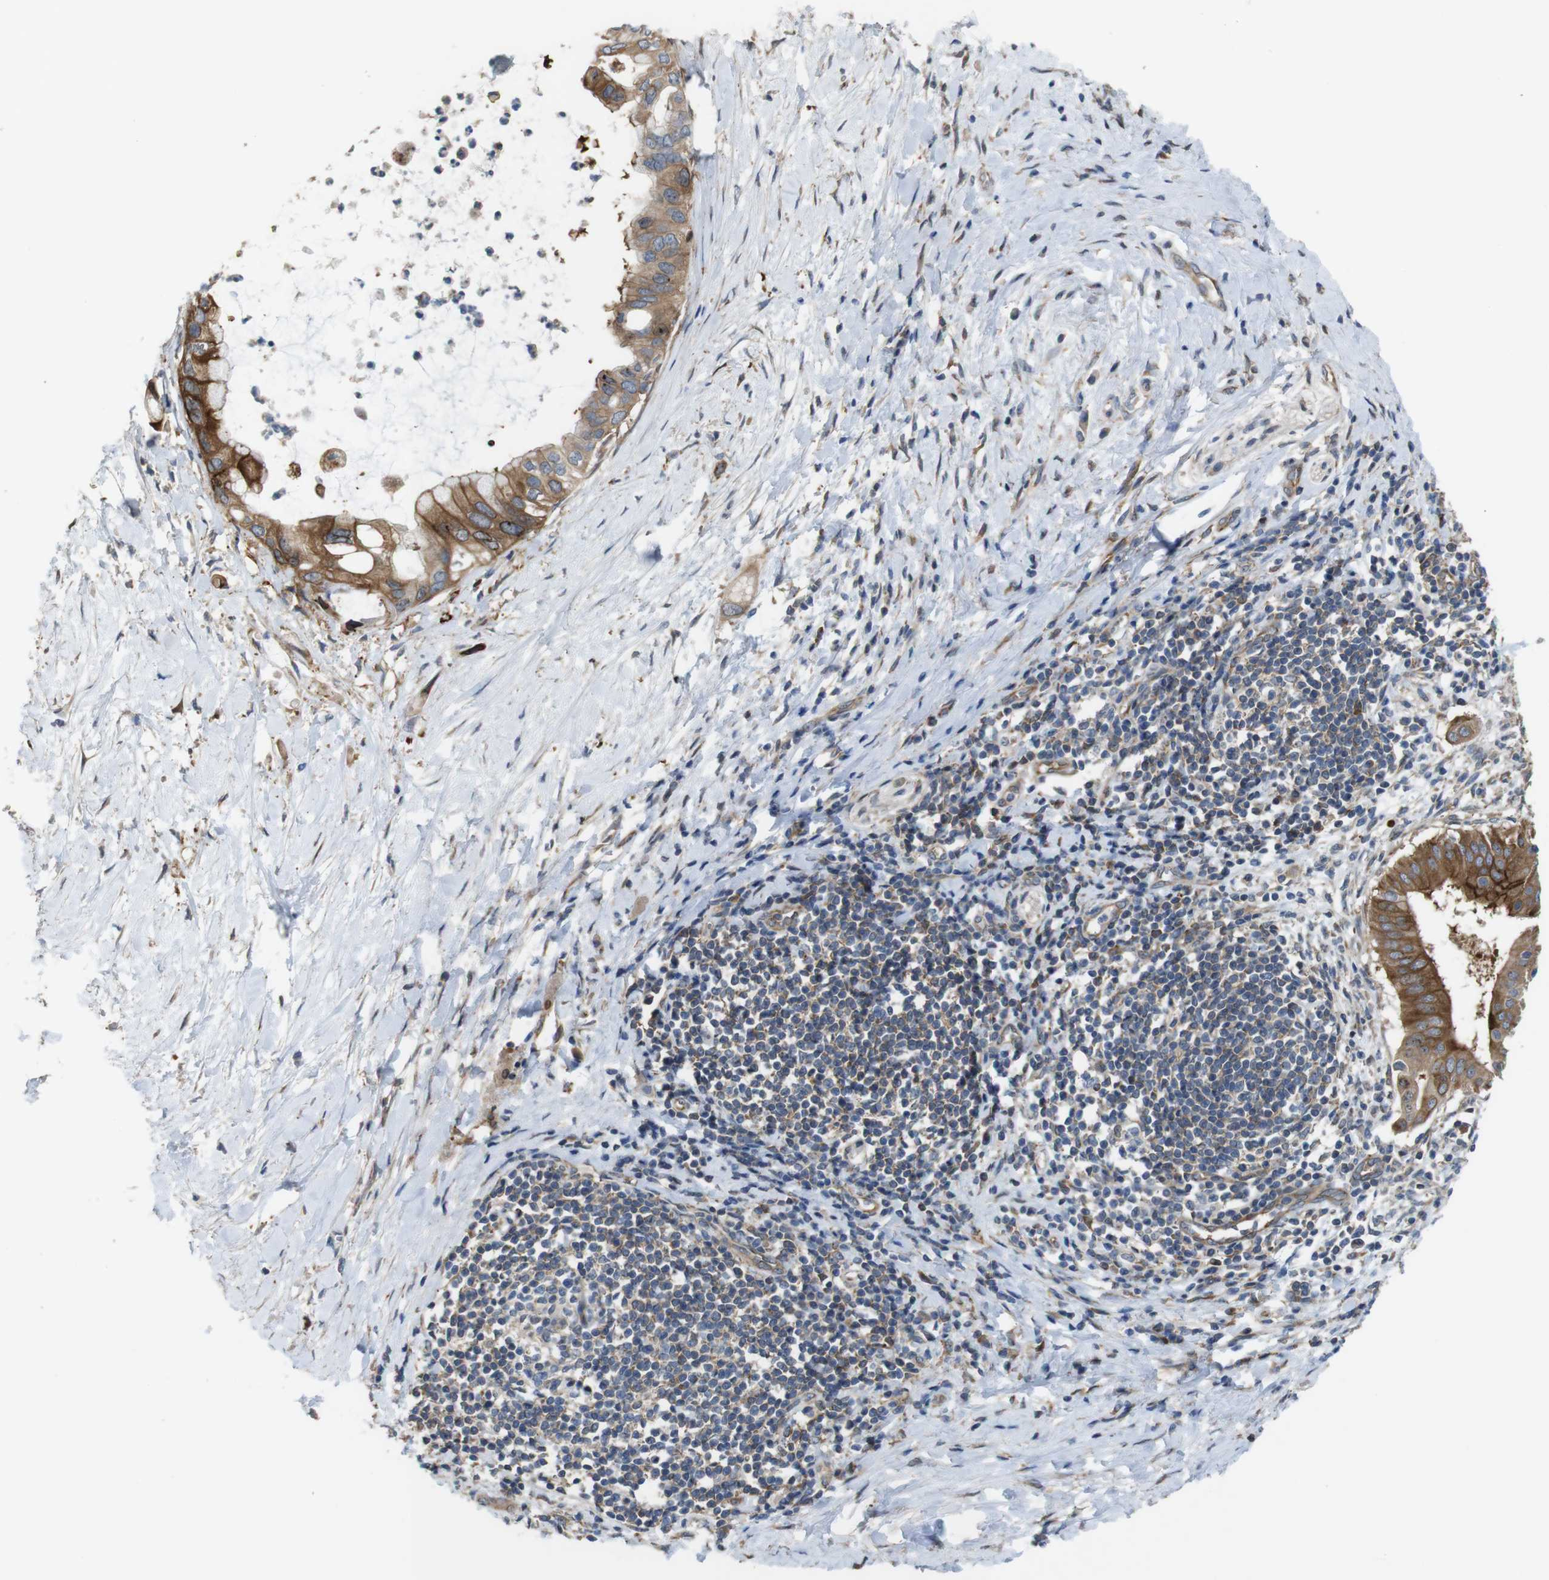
{"staining": {"intensity": "strong", "quantity": ">75%", "location": "cytoplasmic/membranous"}, "tissue": "pancreatic cancer", "cell_type": "Tumor cells", "image_type": "cancer", "snomed": [{"axis": "morphology", "description": "Adenocarcinoma, NOS"}, {"axis": "topography", "description": "Pancreas"}], "caption": "High-magnification brightfield microscopy of pancreatic cancer (adenocarcinoma) stained with DAB (3,3'-diaminobenzidine) (brown) and counterstained with hematoxylin (blue). tumor cells exhibit strong cytoplasmic/membranous staining is identified in about>75% of cells. The staining is performed using DAB (3,3'-diaminobenzidine) brown chromogen to label protein expression. The nuclei are counter-stained blue using hematoxylin.", "gene": "PCOLCE2", "patient": {"sex": "male", "age": 55}}